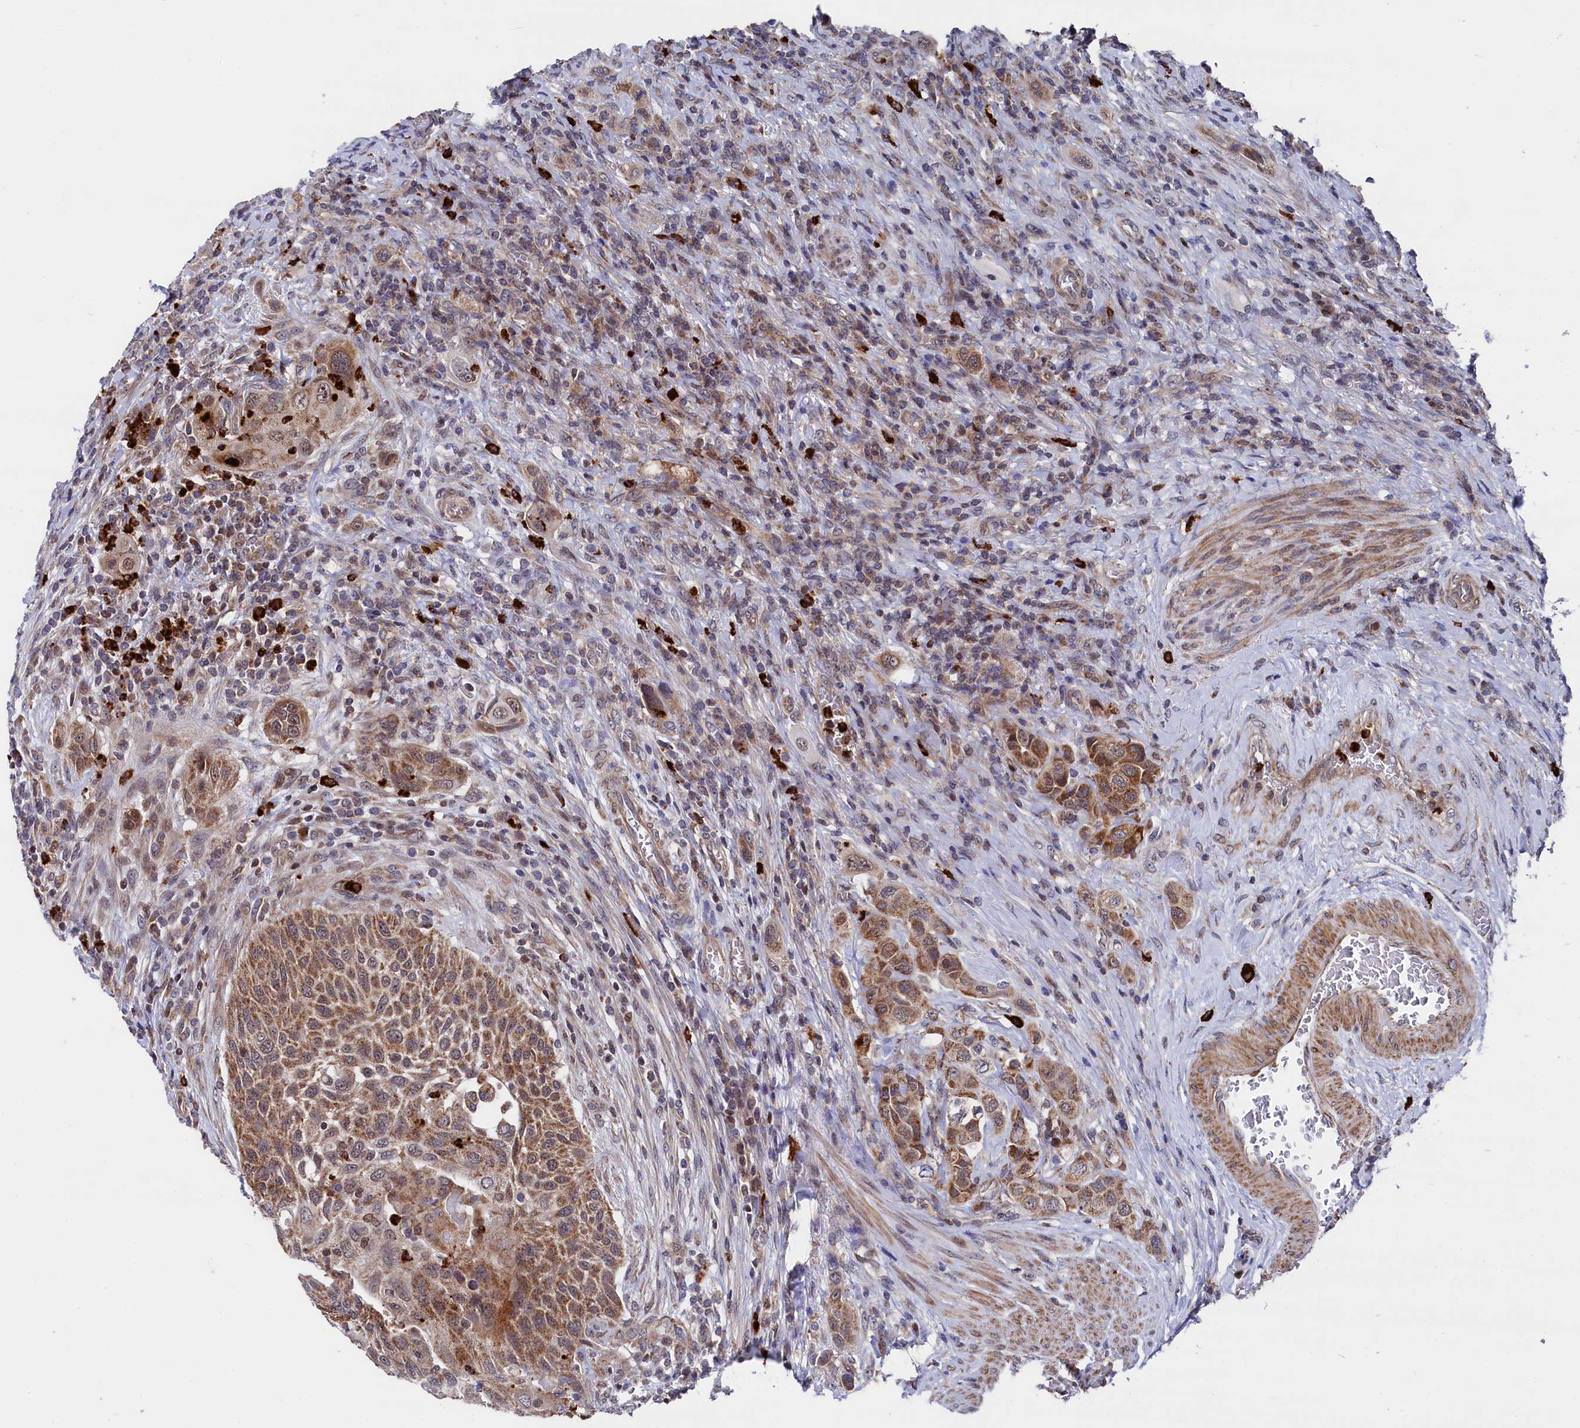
{"staining": {"intensity": "moderate", "quantity": ">75%", "location": "cytoplasmic/membranous"}, "tissue": "urothelial cancer", "cell_type": "Tumor cells", "image_type": "cancer", "snomed": [{"axis": "morphology", "description": "Urothelial carcinoma, High grade"}, {"axis": "topography", "description": "Urinary bladder"}], "caption": "There is medium levels of moderate cytoplasmic/membranous staining in tumor cells of urothelial cancer, as demonstrated by immunohistochemical staining (brown color).", "gene": "CHCHD1", "patient": {"sex": "male", "age": 50}}